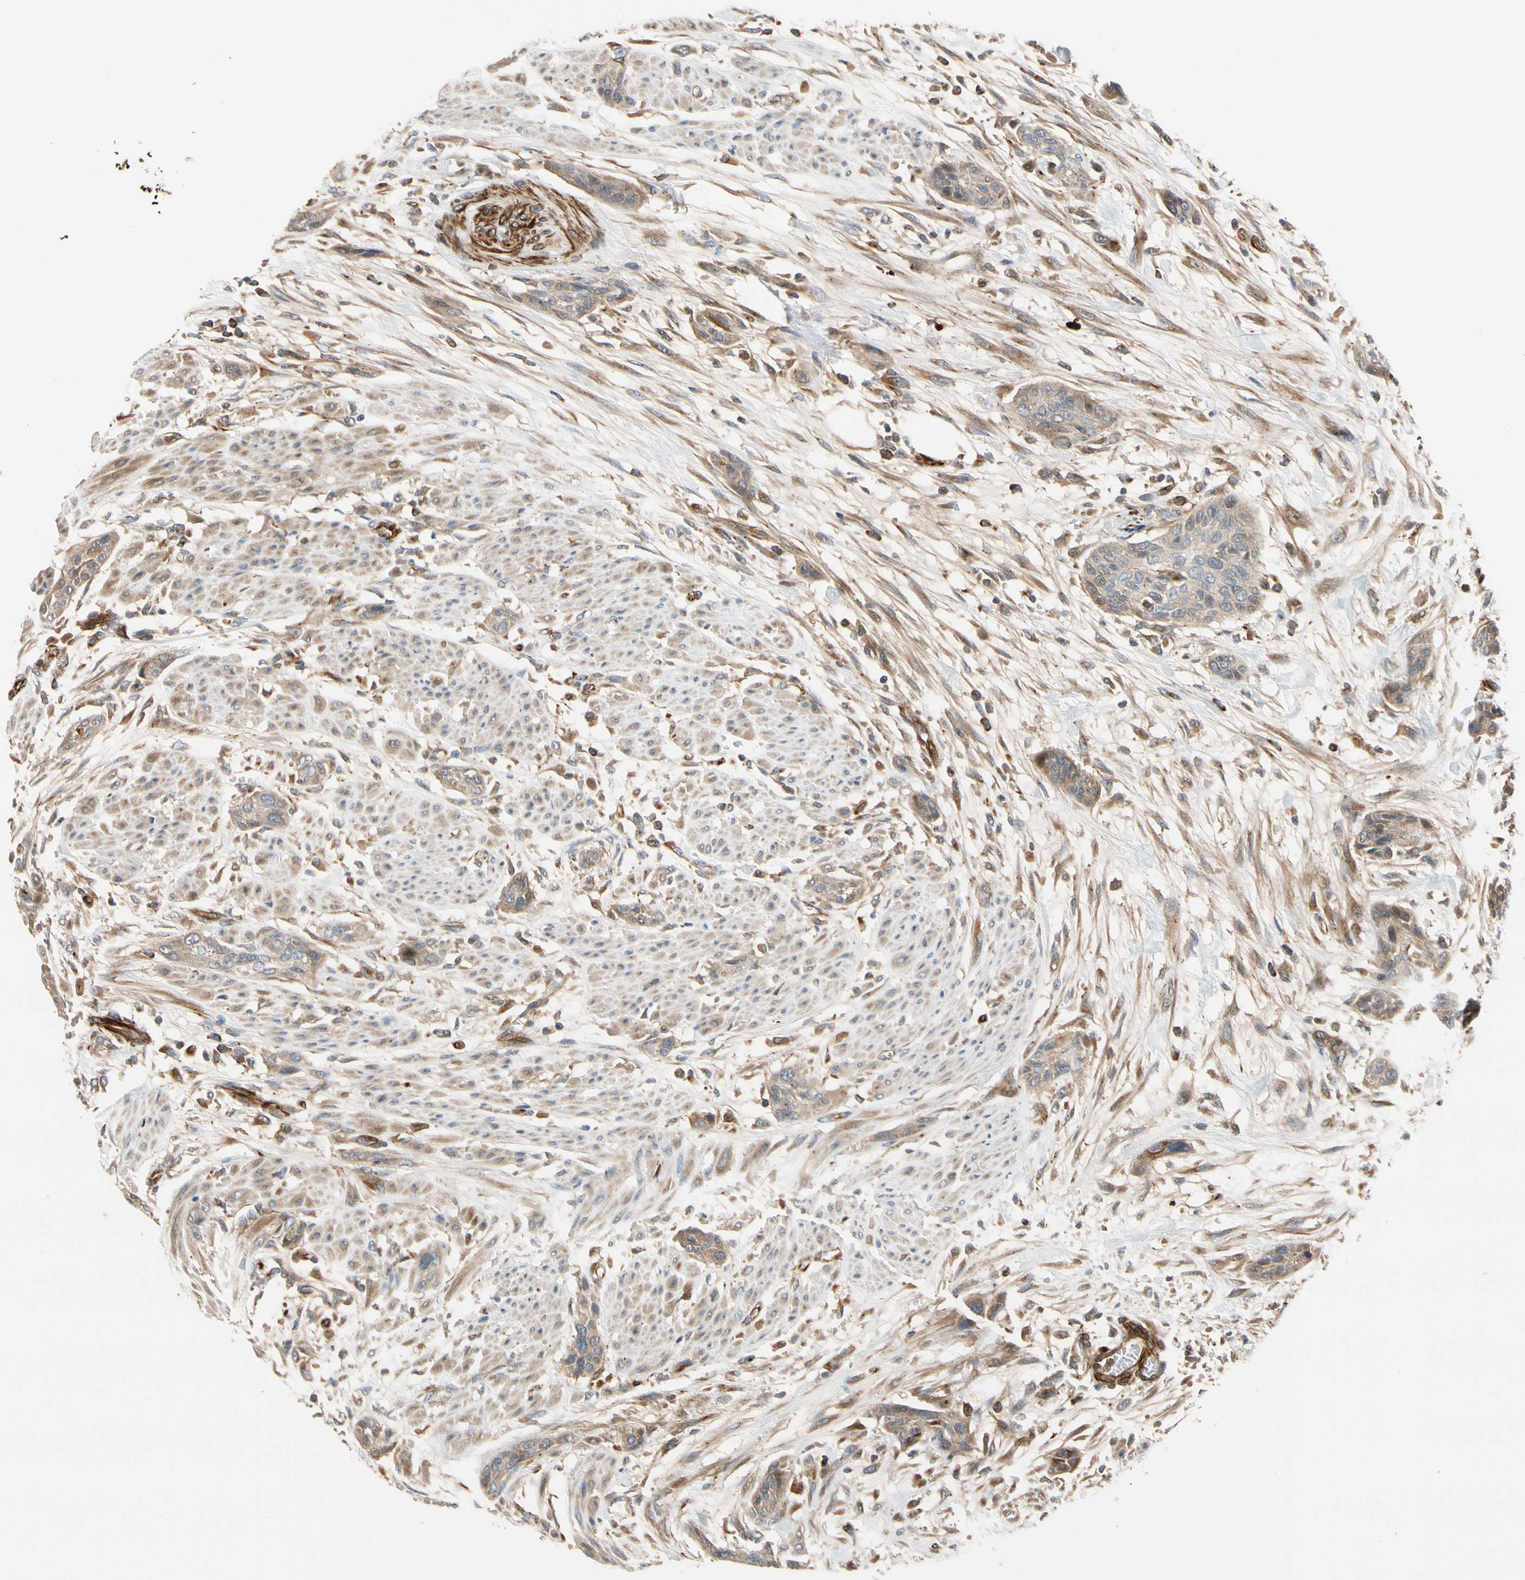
{"staining": {"intensity": "moderate", "quantity": ">75%", "location": "cytoplasmic/membranous"}, "tissue": "urothelial cancer", "cell_type": "Tumor cells", "image_type": "cancer", "snomed": [{"axis": "morphology", "description": "Urothelial carcinoma, High grade"}, {"axis": "topography", "description": "Urinary bladder"}], "caption": "Immunohistochemical staining of human high-grade urothelial carcinoma shows moderate cytoplasmic/membranous protein expression in approximately >75% of tumor cells. The staining was performed using DAB to visualize the protein expression in brown, while the nuclei were stained in blue with hematoxylin (Magnification: 20x).", "gene": "FGD6", "patient": {"sex": "male", "age": 35}}